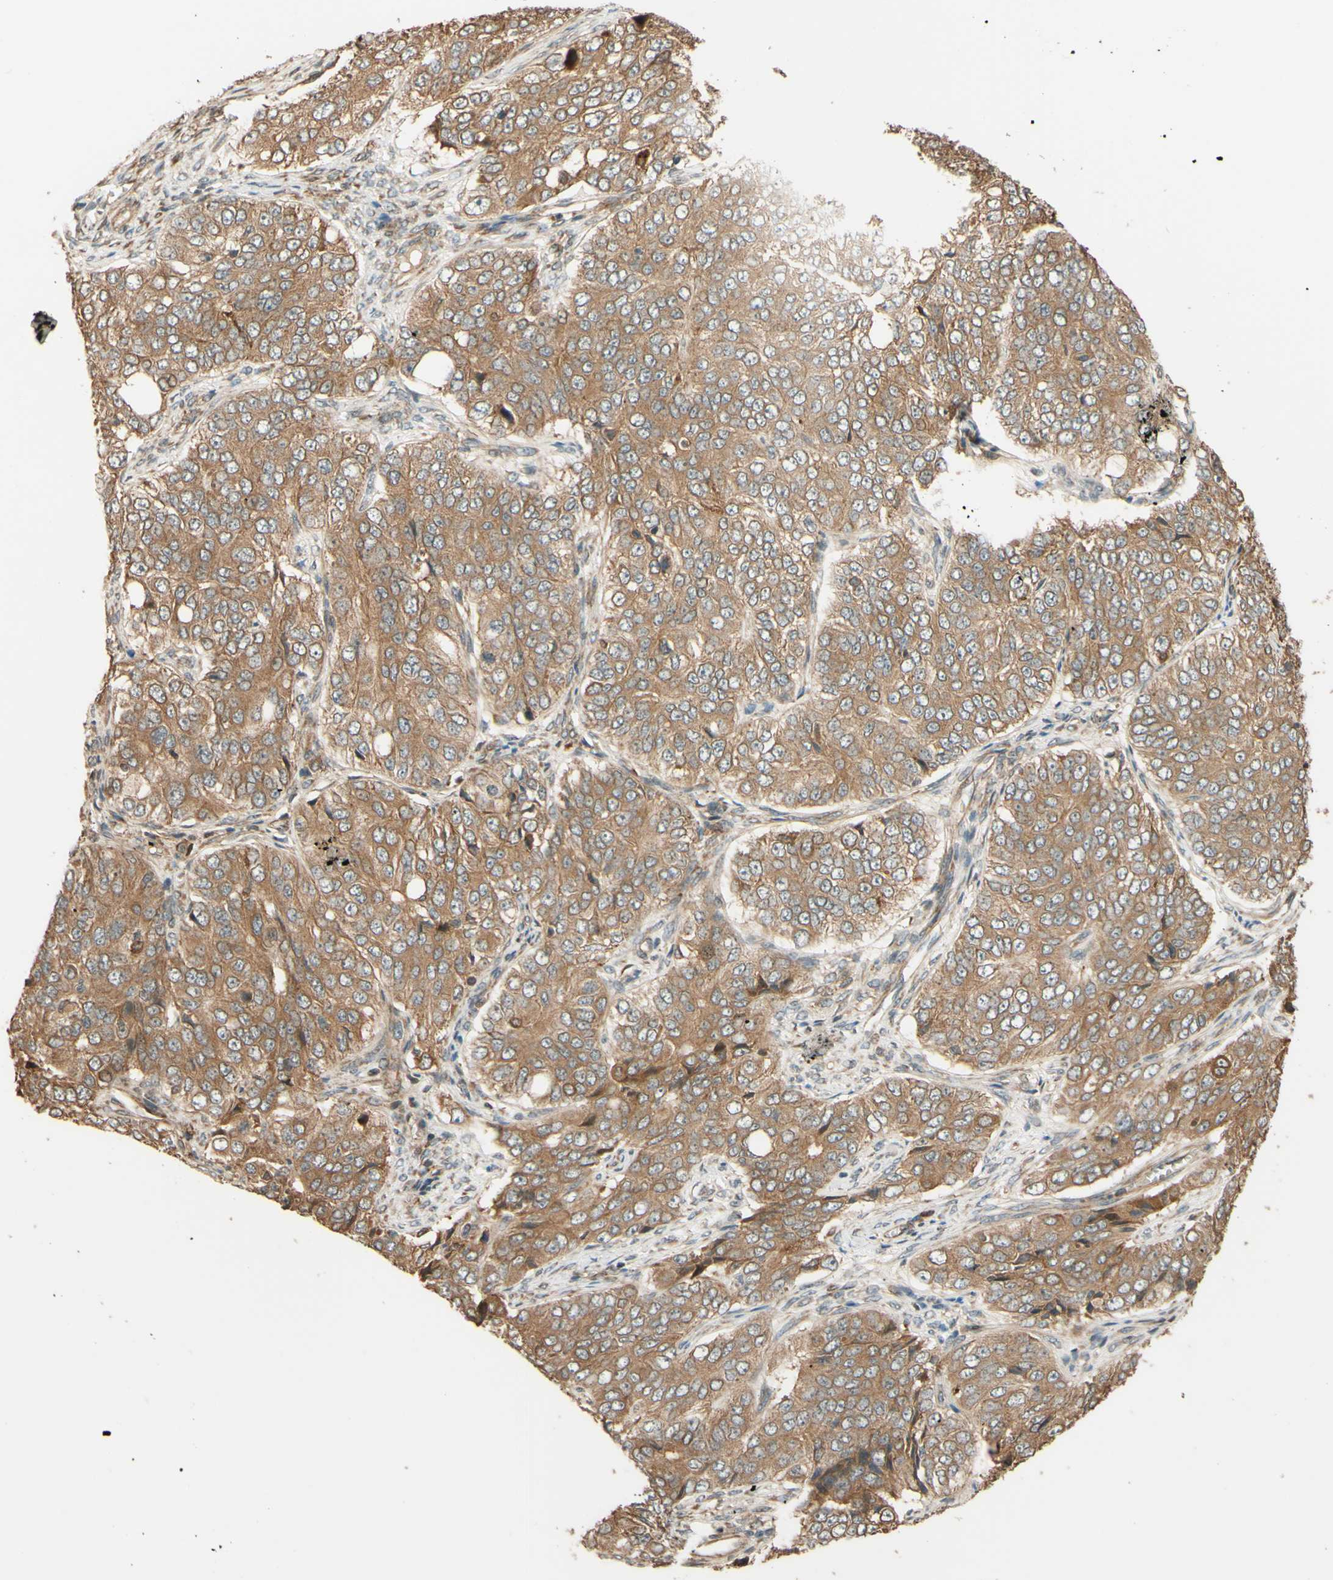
{"staining": {"intensity": "moderate", "quantity": ">75%", "location": "cytoplasmic/membranous"}, "tissue": "ovarian cancer", "cell_type": "Tumor cells", "image_type": "cancer", "snomed": [{"axis": "morphology", "description": "Carcinoma, endometroid"}, {"axis": "topography", "description": "Ovary"}], "caption": "DAB (3,3'-diaminobenzidine) immunohistochemical staining of endometroid carcinoma (ovarian) reveals moderate cytoplasmic/membranous protein staining in approximately >75% of tumor cells.", "gene": "RNF19A", "patient": {"sex": "female", "age": 51}}